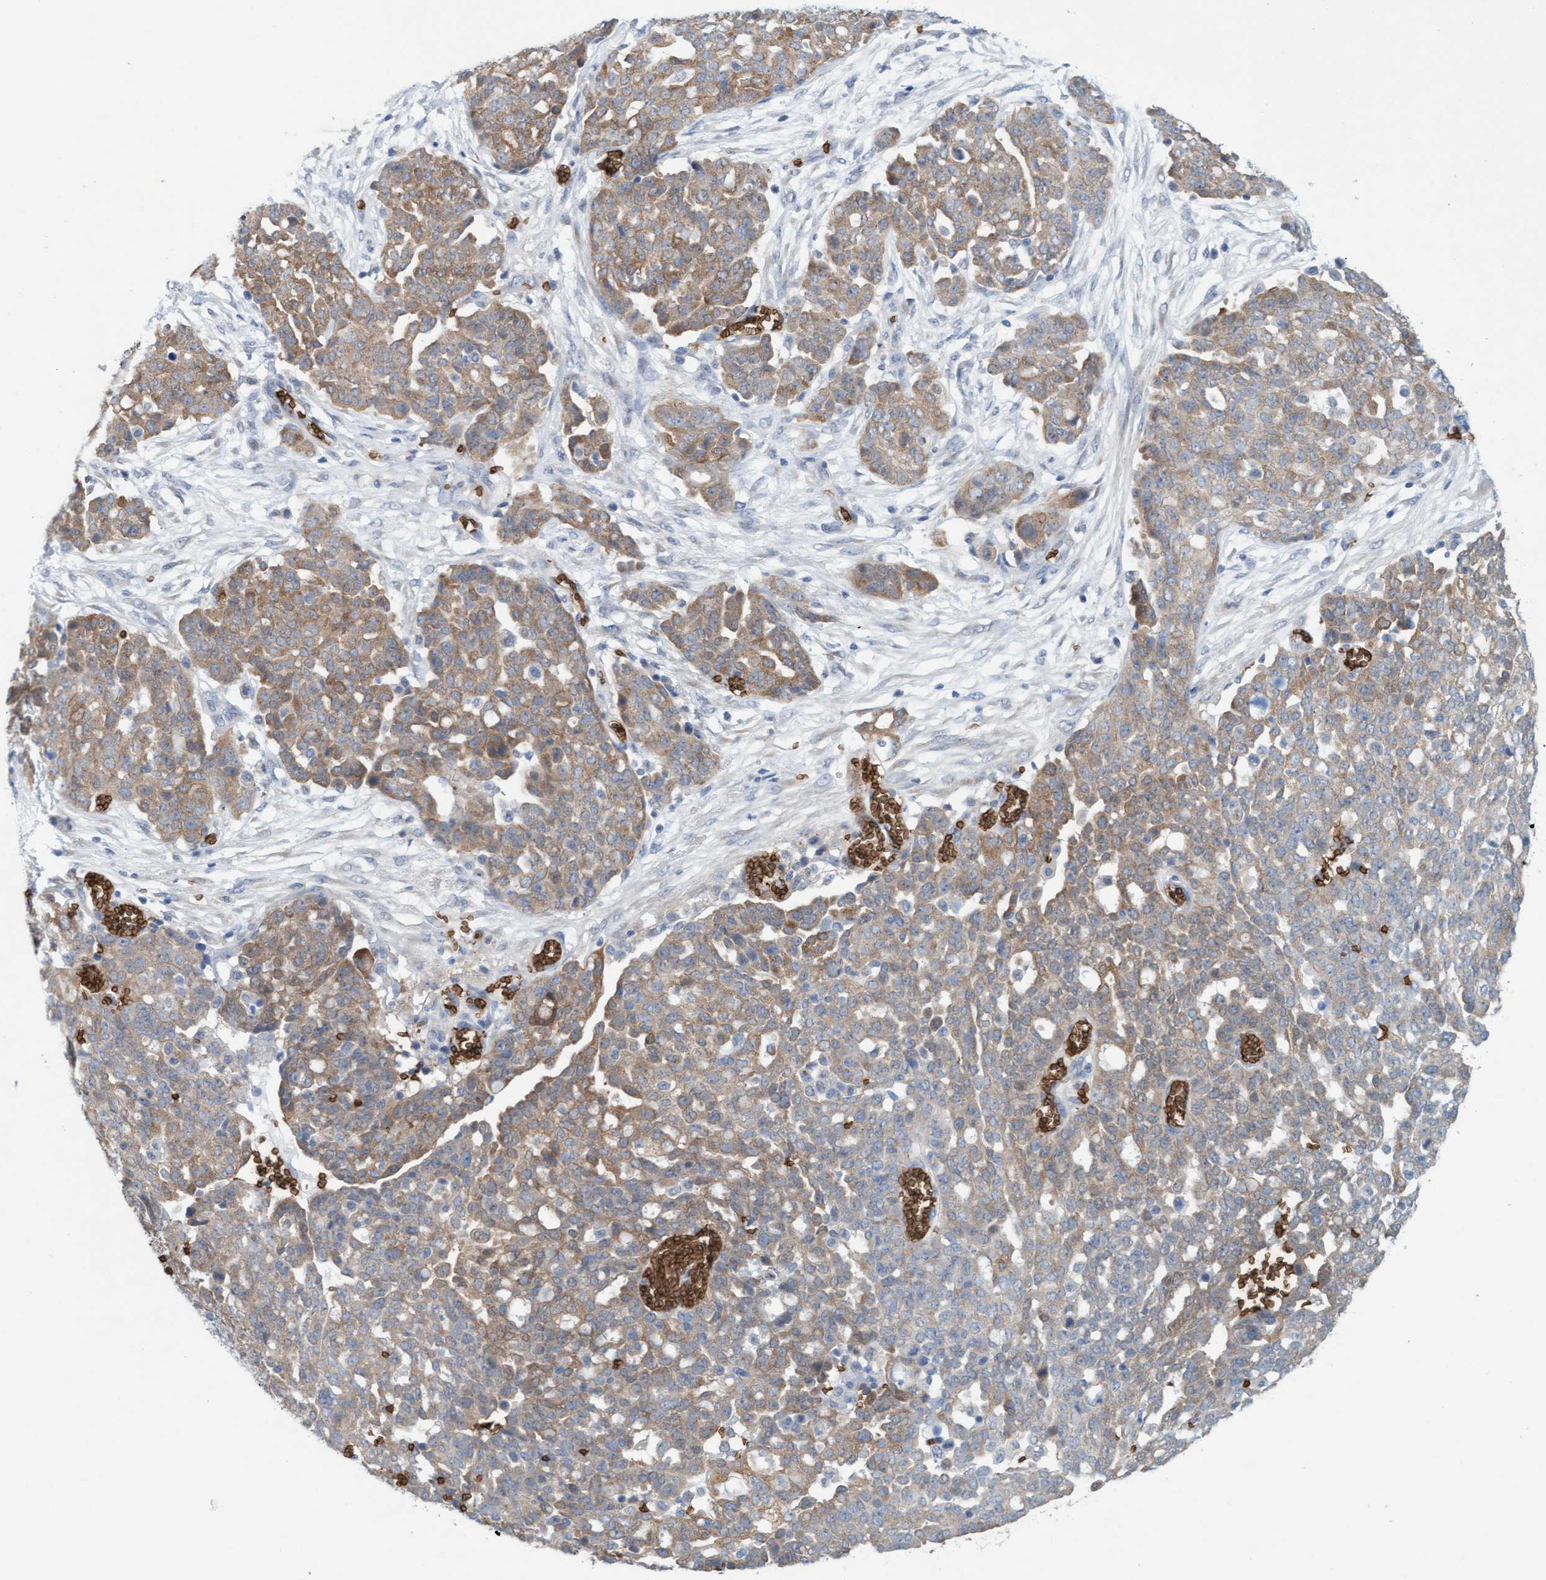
{"staining": {"intensity": "weak", "quantity": ">75%", "location": "cytoplasmic/membranous"}, "tissue": "ovarian cancer", "cell_type": "Tumor cells", "image_type": "cancer", "snomed": [{"axis": "morphology", "description": "Cystadenocarcinoma, serous, NOS"}, {"axis": "topography", "description": "Soft tissue"}, {"axis": "topography", "description": "Ovary"}], "caption": "Protein analysis of ovarian cancer (serous cystadenocarcinoma) tissue displays weak cytoplasmic/membranous expression in approximately >75% of tumor cells.", "gene": "SPEM2", "patient": {"sex": "female", "age": 57}}